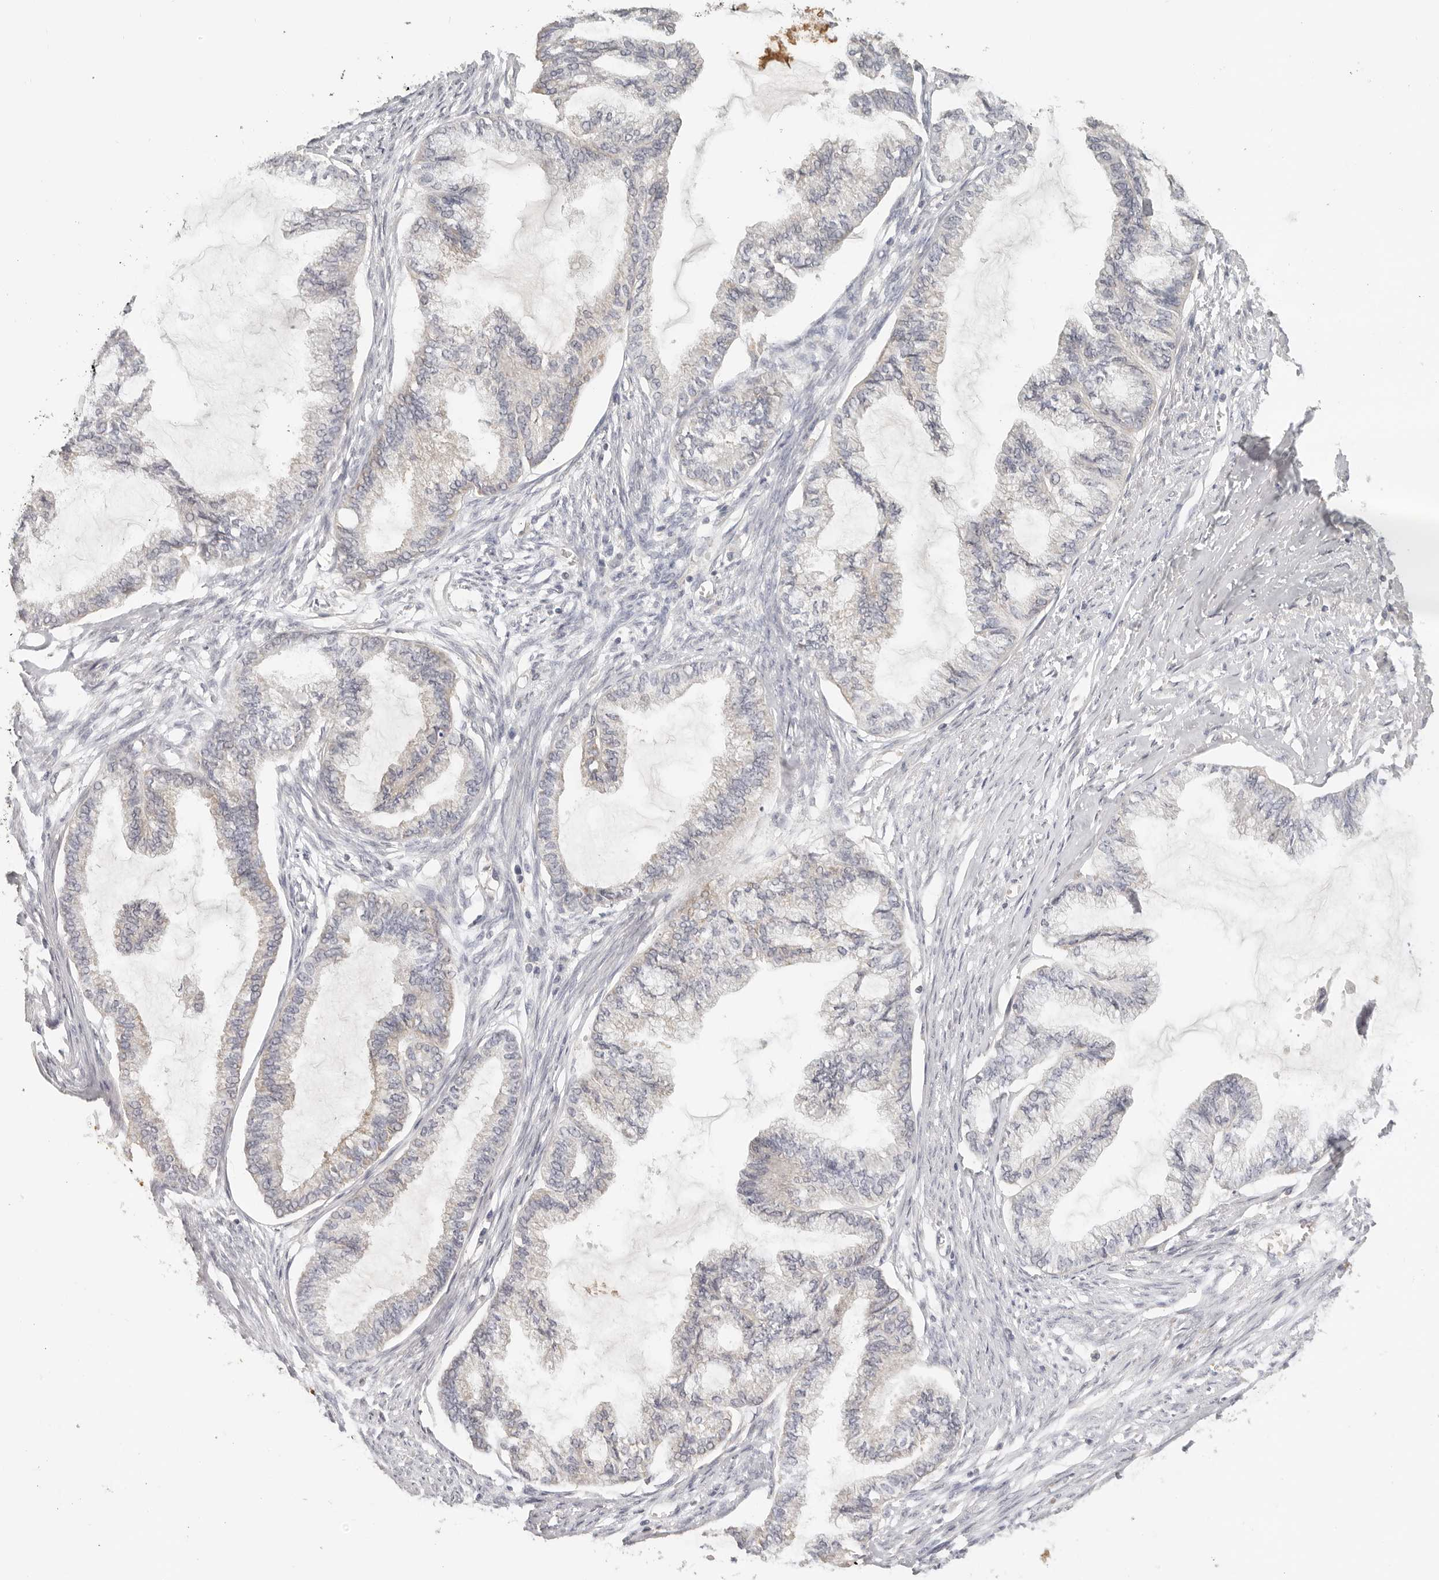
{"staining": {"intensity": "negative", "quantity": "none", "location": "none"}, "tissue": "endometrial cancer", "cell_type": "Tumor cells", "image_type": "cancer", "snomed": [{"axis": "morphology", "description": "Adenocarcinoma, NOS"}, {"axis": "topography", "description": "Endometrium"}], "caption": "Protein analysis of endometrial cancer displays no significant staining in tumor cells.", "gene": "CSK", "patient": {"sex": "female", "age": 86}}